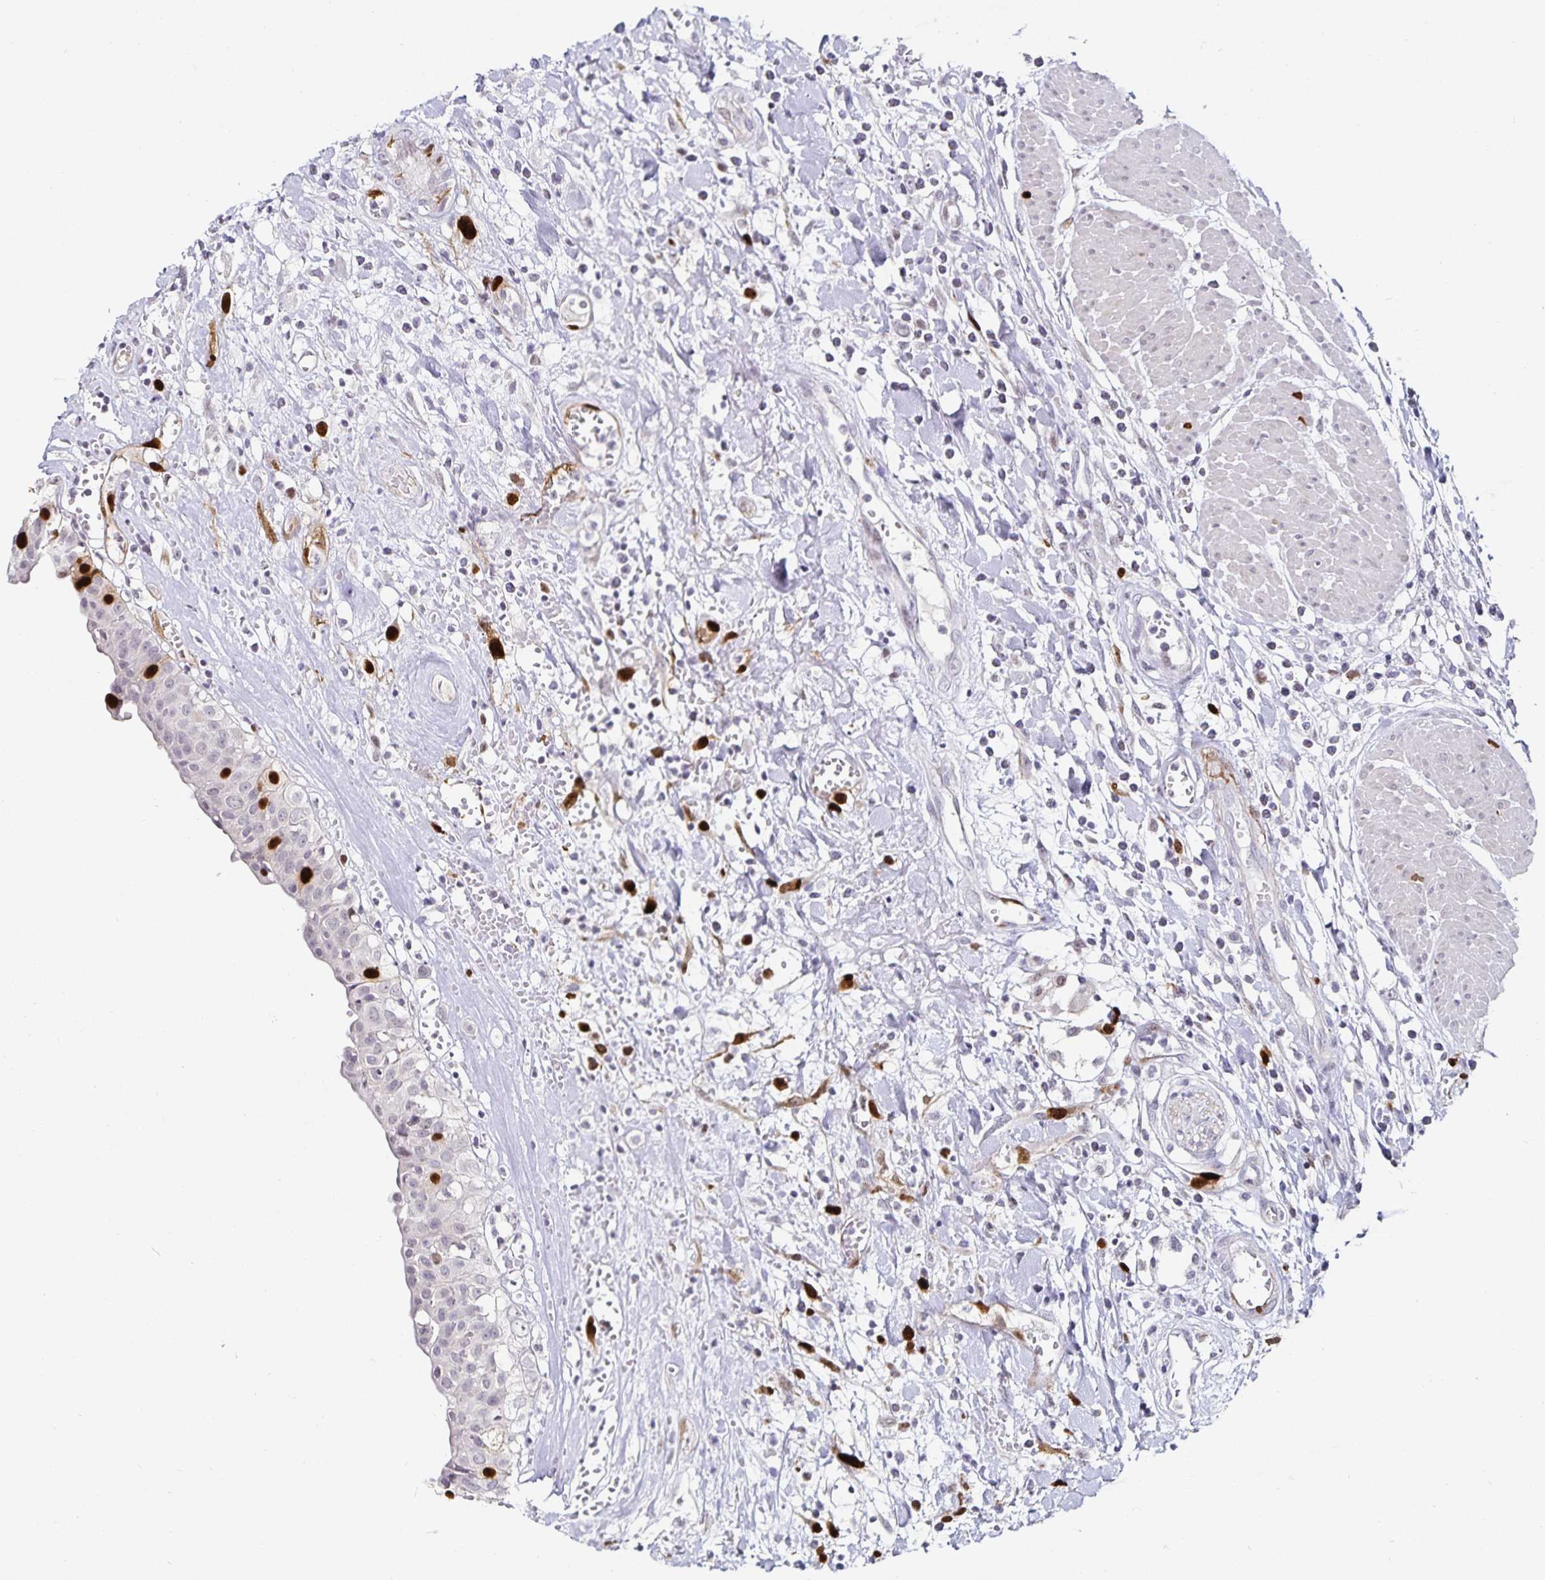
{"staining": {"intensity": "moderate", "quantity": "25%-75%", "location": "nuclear"}, "tissue": "urinary bladder", "cell_type": "Urothelial cells", "image_type": "normal", "snomed": [{"axis": "morphology", "description": "Normal tissue, NOS"}, {"axis": "topography", "description": "Urinary bladder"}], "caption": "Moderate nuclear positivity is present in approximately 25%-75% of urothelial cells in benign urinary bladder.", "gene": "ANLN", "patient": {"sex": "male", "age": 64}}